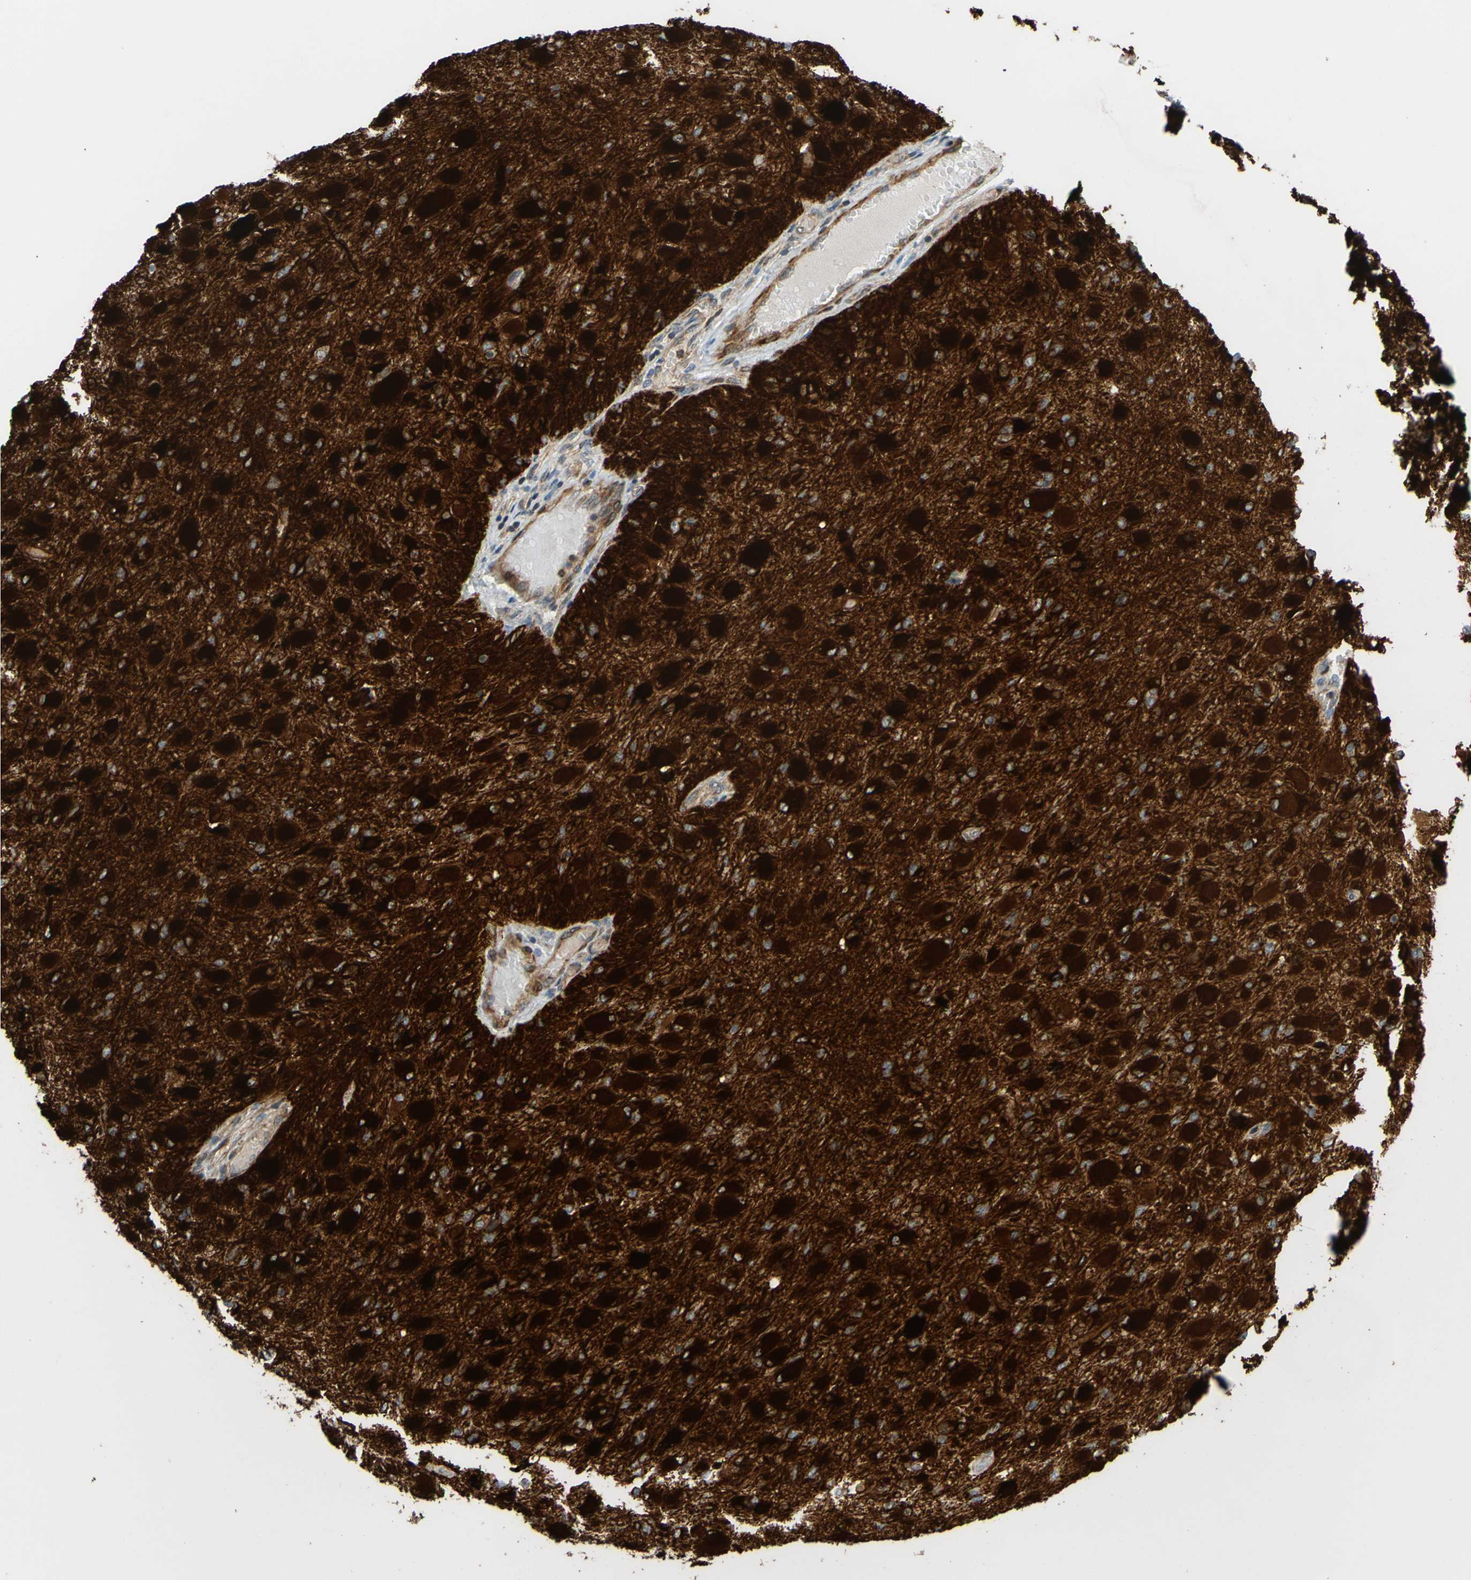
{"staining": {"intensity": "strong", "quantity": ">75%", "location": "cytoplasmic/membranous"}, "tissue": "glioma", "cell_type": "Tumor cells", "image_type": "cancer", "snomed": [{"axis": "morphology", "description": "Glioma, malignant, High grade"}, {"axis": "topography", "description": "Cerebral cortex"}], "caption": "Human glioma stained with a protein marker demonstrates strong staining in tumor cells.", "gene": "PRAF2", "patient": {"sex": "female", "age": 36}}